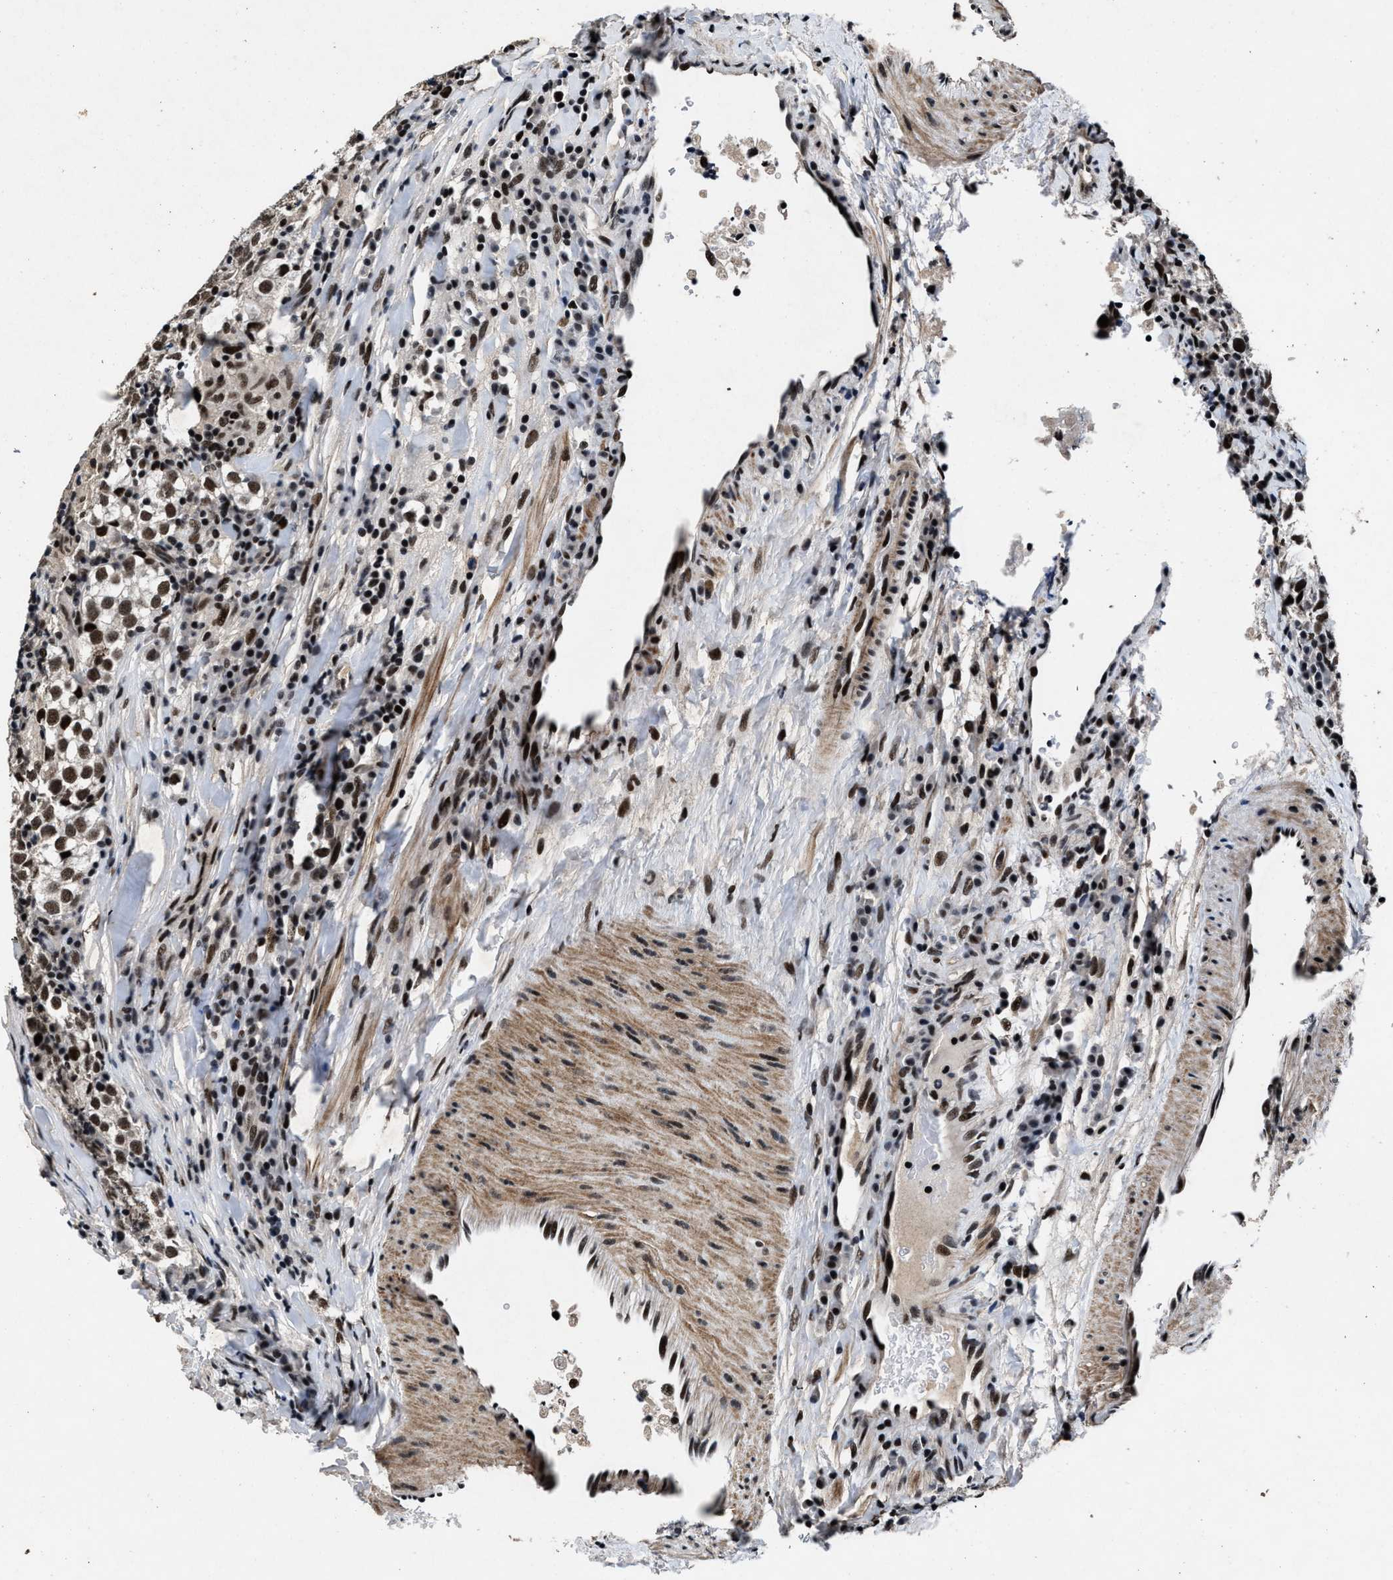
{"staining": {"intensity": "moderate", "quantity": ">75%", "location": "nuclear"}, "tissue": "testis cancer", "cell_type": "Tumor cells", "image_type": "cancer", "snomed": [{"axis": "morphology", "description": "Seminoma, NOS"}, {"axis": "morphology", "description": "Carcinoma, Embryonal, NOS"}, {"axis": "topography", "description": "Testis"}], "caption": "DAB immunohistochemical staining of embryonal carcinoma (testis) demonstrates moderate nuclear protein staining in about >75% of tumor cells.", "gene": "ZNF233", "patient": {"sex": "male", "age": 36}}